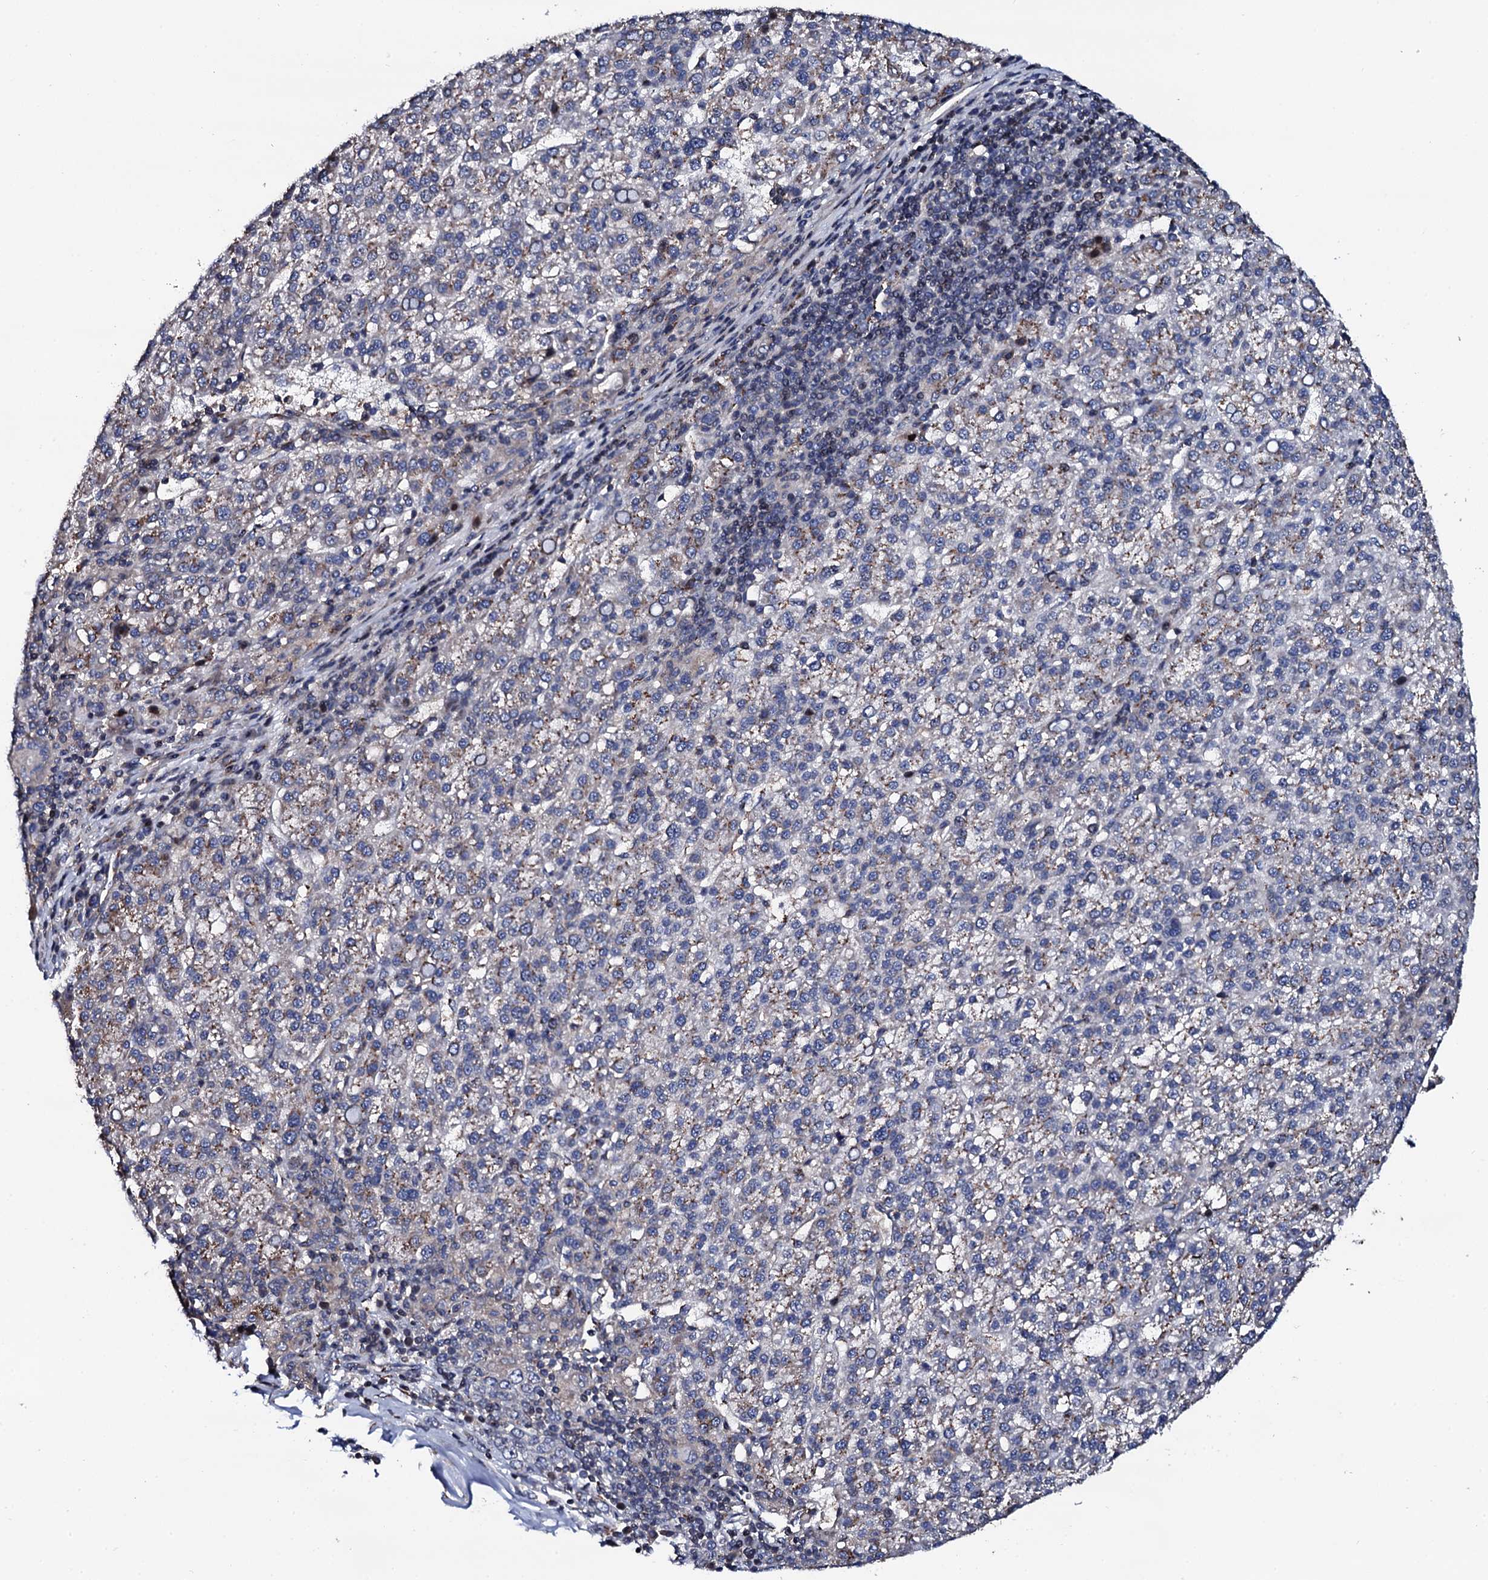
{"staining": {"intensity": "weak", "quantity": "25%-75%", "location": "cytoplasmic/membranous"}, "tissue": "liver cancer", "cell_type": "Tumor cells", "image_type": "cancer", "snomed": [{"axis": "morphology", "description": "Carcinoma, Hepatocellular, NOS"}, {"axis": "topography", "description": "Liver"}], "caption": "Weak cytoplasmic/membranous staining is present in approximately 25%-75% of tumor cells in liver cancer.", "gene": "PLET1", "patient": {"sex": "female", "age": 58}}